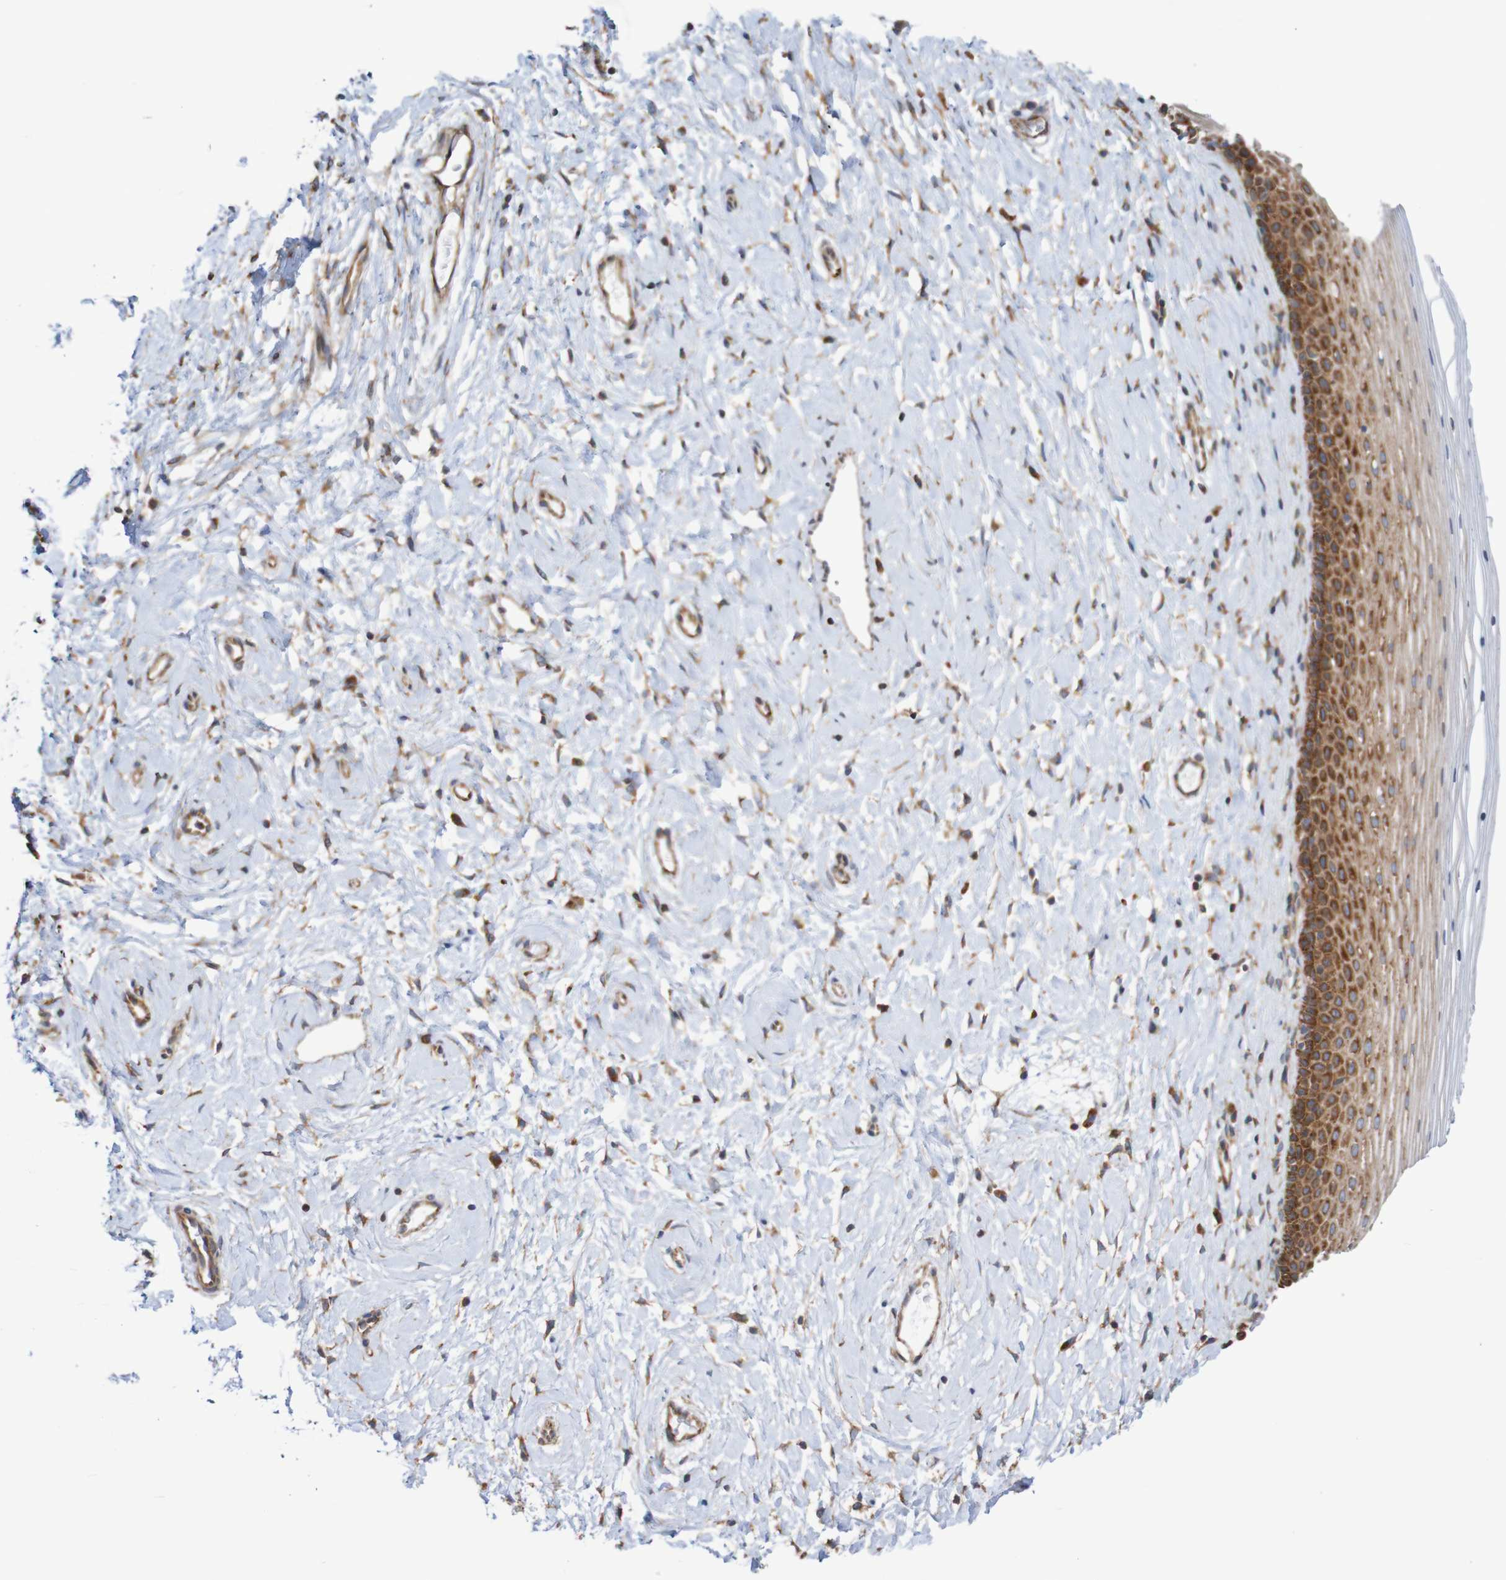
{"staining": {"intensity": "moderate", "quantity": ">75%", "location": "cytoplasmic/membranous"}, "tissue": "cervix", "cell_type": "Glandular cells", "image_type": "normal", "snomed": [{"axis": "morphology", "description": "Normal tissue, NOS"}, {"axis": "topography", "description": "Cervix"}], "caption": "Protein analysis of unremarkable cervix shows moderate cytoplasmic/membranous expression in approximately >75% of glandular cells.", "gene": "LRRC47", "patient": {"sex": "female", "age": 39}}